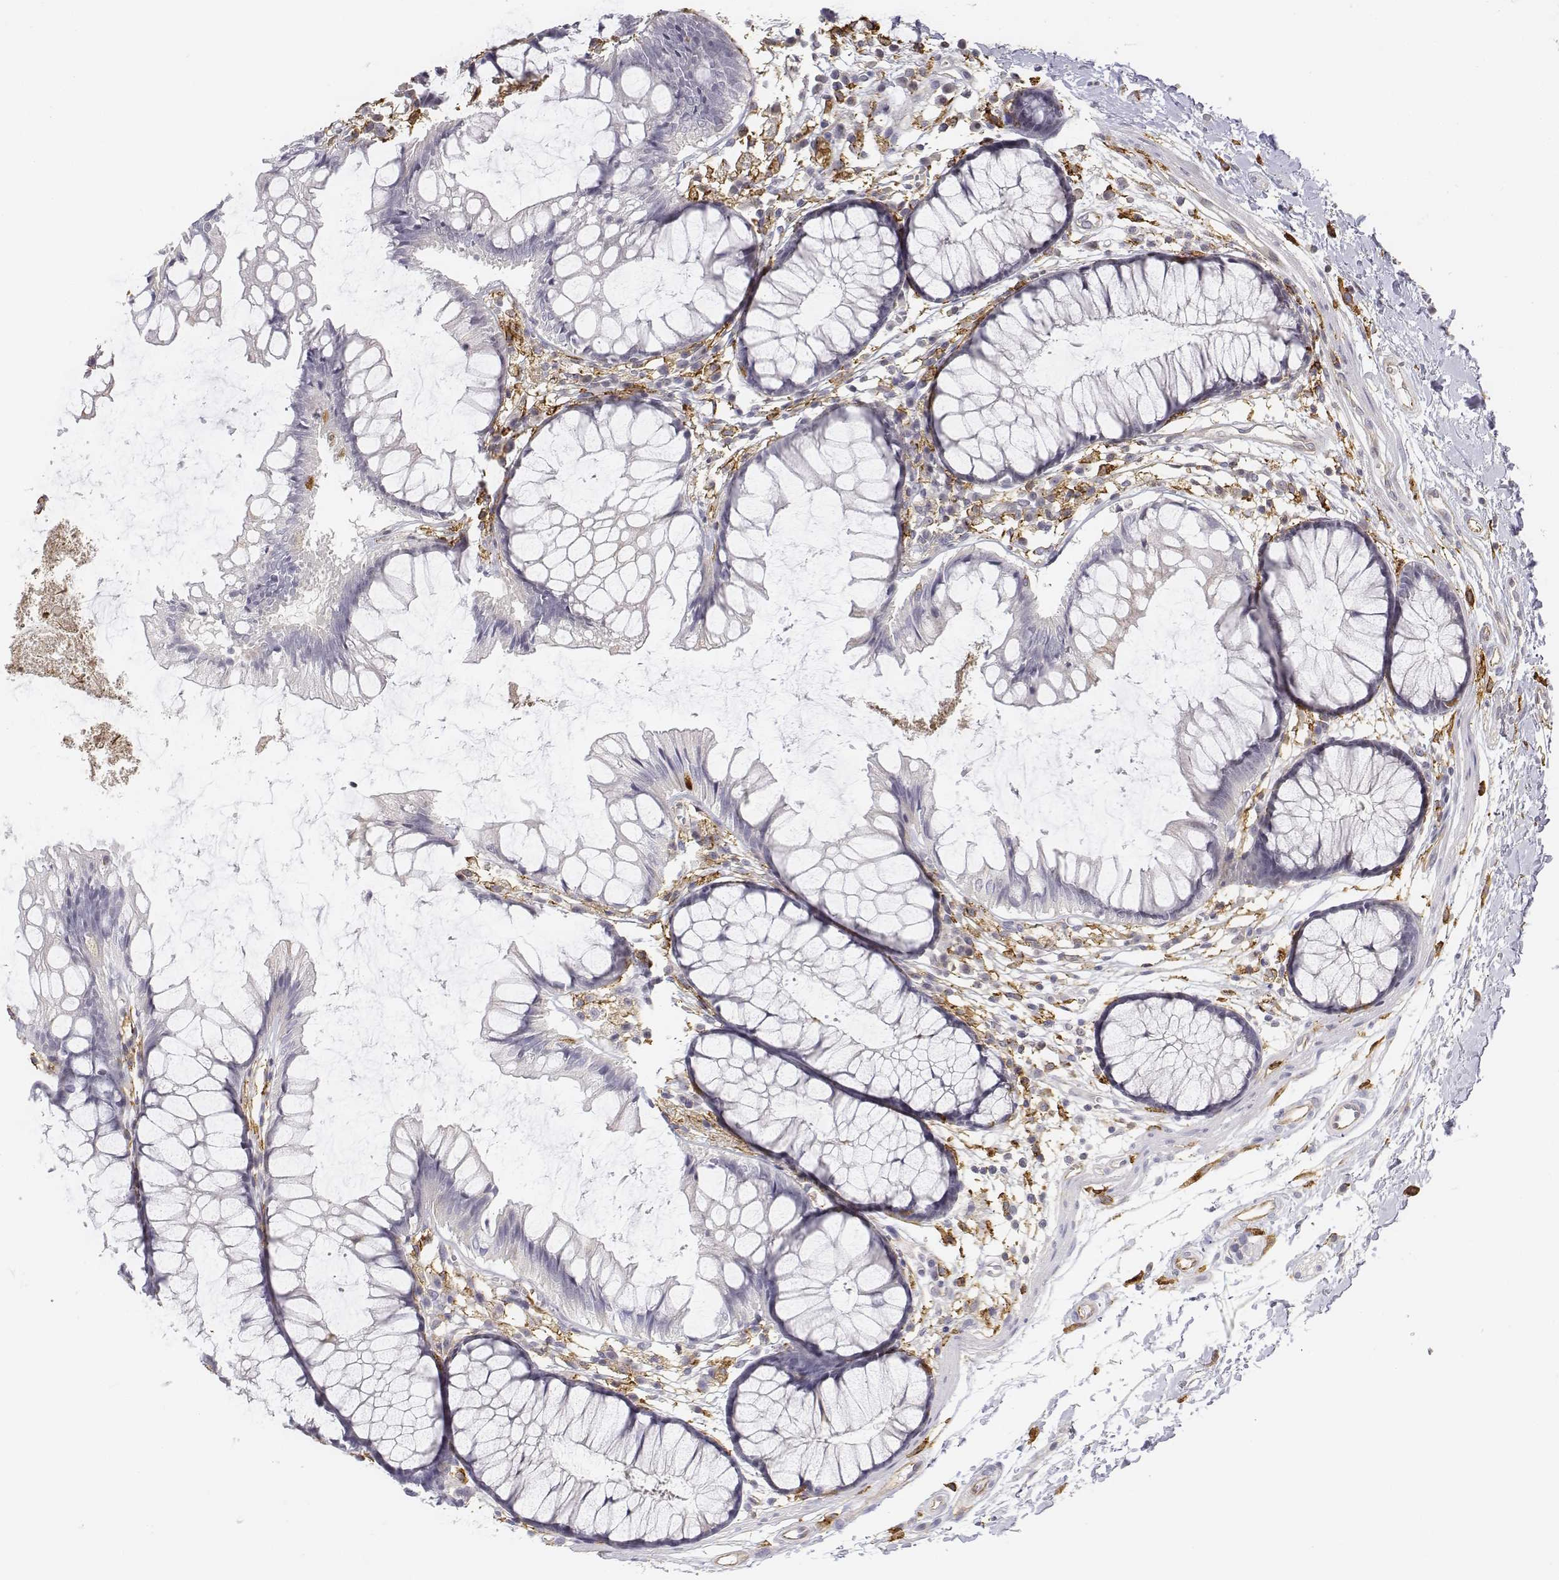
{"staining": {"intensity": "strong", "quantity": ">75%", "location": "cytoplasmic/membranous"}, "tissue": "colon", "cell_type": "Endothelial cells", "image_type": "normal", "snomed": [{"axis": "morphology", "description": "Normal tissue, NOS"}, {"axis": "morphology", "description": "Adenocarcinoma, NOS"}, {"axis": "topography", "description": "Colon"}], "caption": "Immunohistochemistry (IHC) micrograph of benign colon stained for a protein (brown), which displays high levels of strong cytoplasmic/membranous staining in approximately >75% of endothelial cells.", "gene": "CD14", "patient": {"sex": "male", "age": 65}}